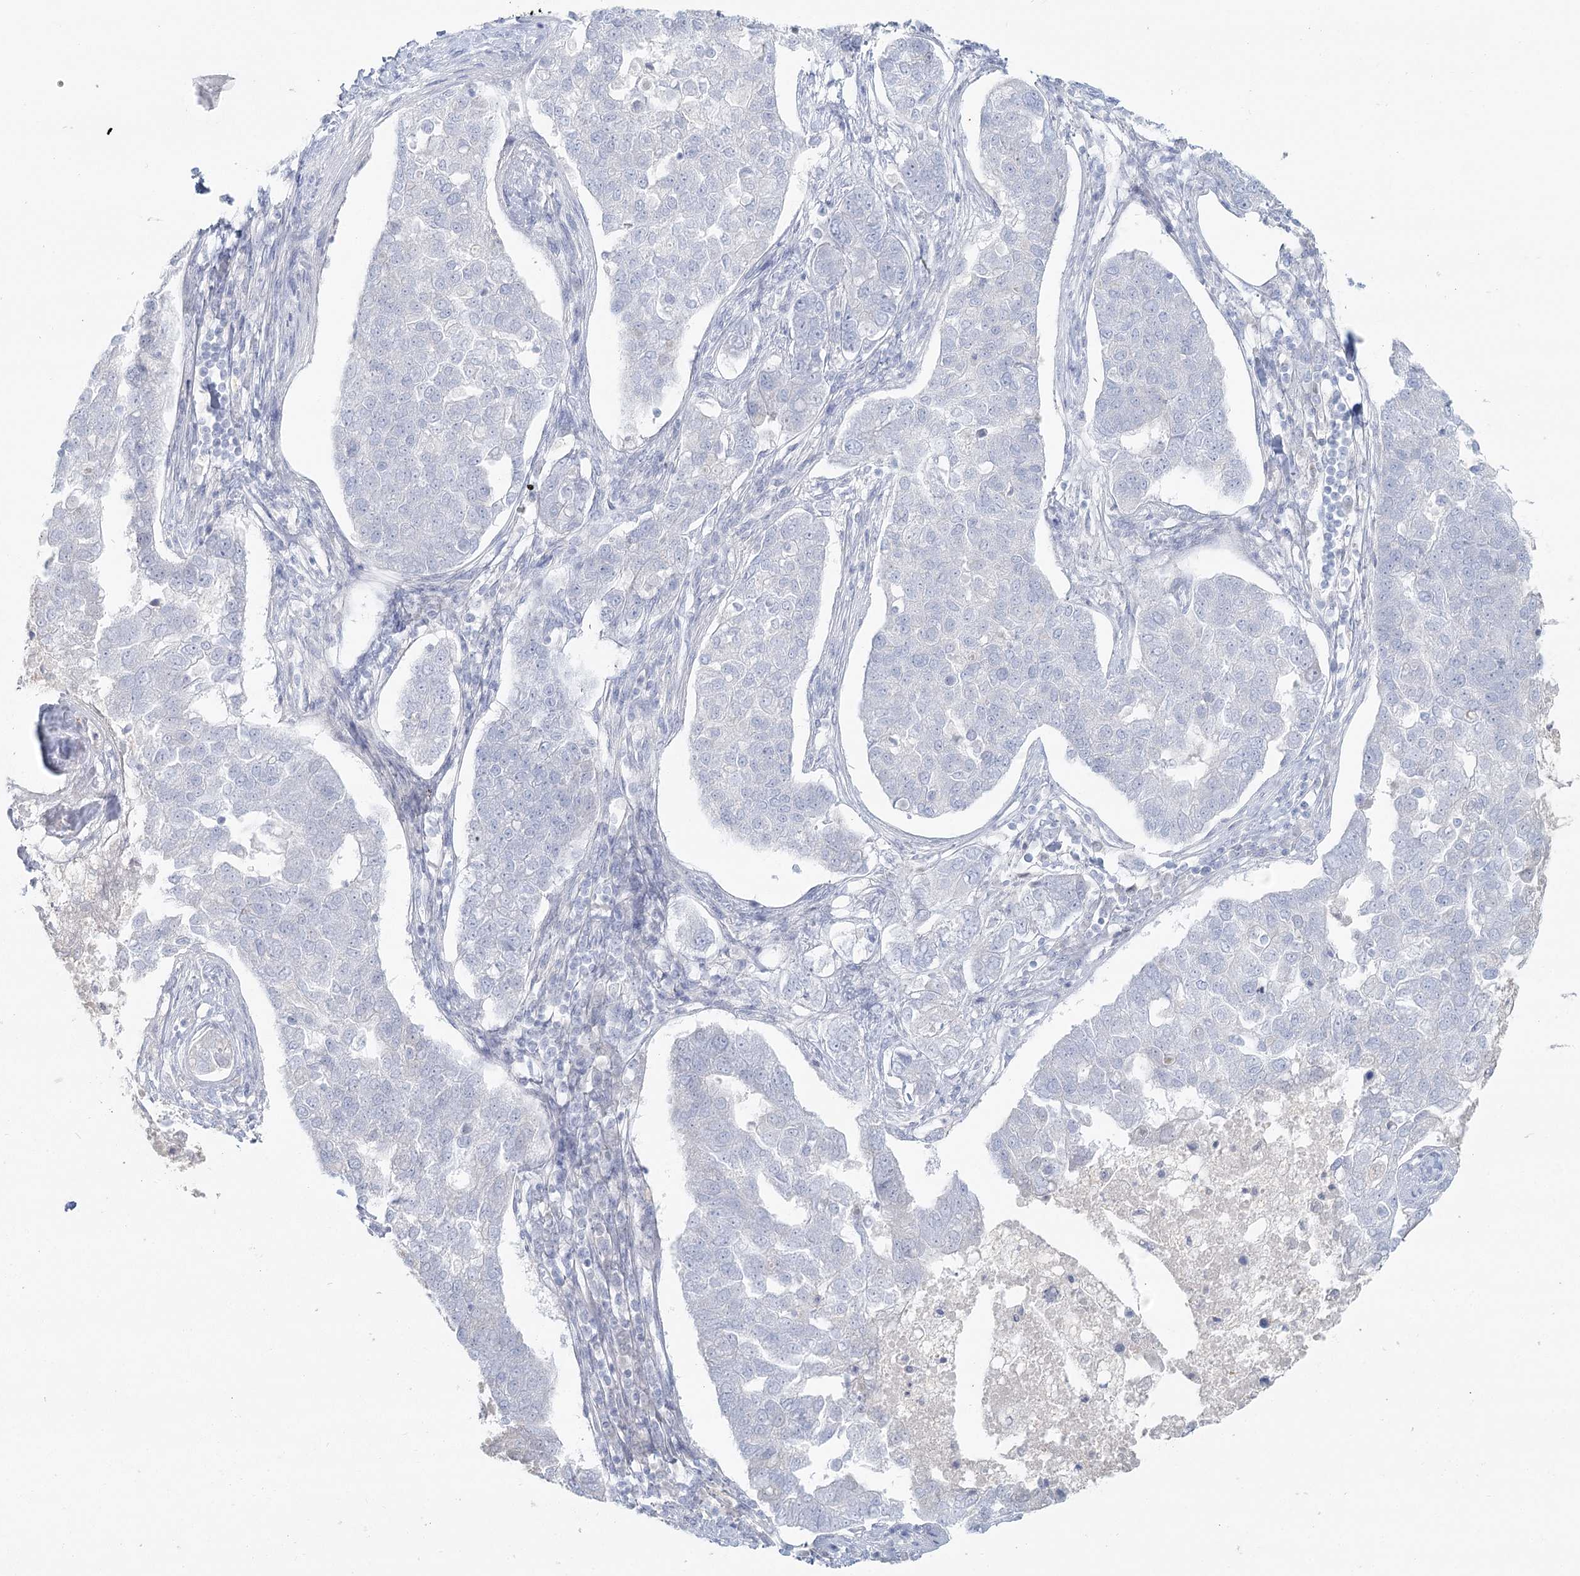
{"staining": {"intensity": "negative", "quantity": "none", "location": "none"}, "tissue": "pancreatic cancer", "cell_type": "Tumor cells", "image_type": "cancer", "snomed": [{"axis": "morphology", "description": "Adenocarcinoma, NOS"}, {"axis": "topography", "description": "Pancreas"}], "caption": "An immunohistochemistry (IHC) micrograph of pancreatic cancer (adenocarcinoma) is shown. There is no staining in tumor cells of pancreatic cancer (adenocarcinoma). (DAB IHC, high magnification).", "gene": "DMGDH", "patient": {"sex": "female", "age": 61}}